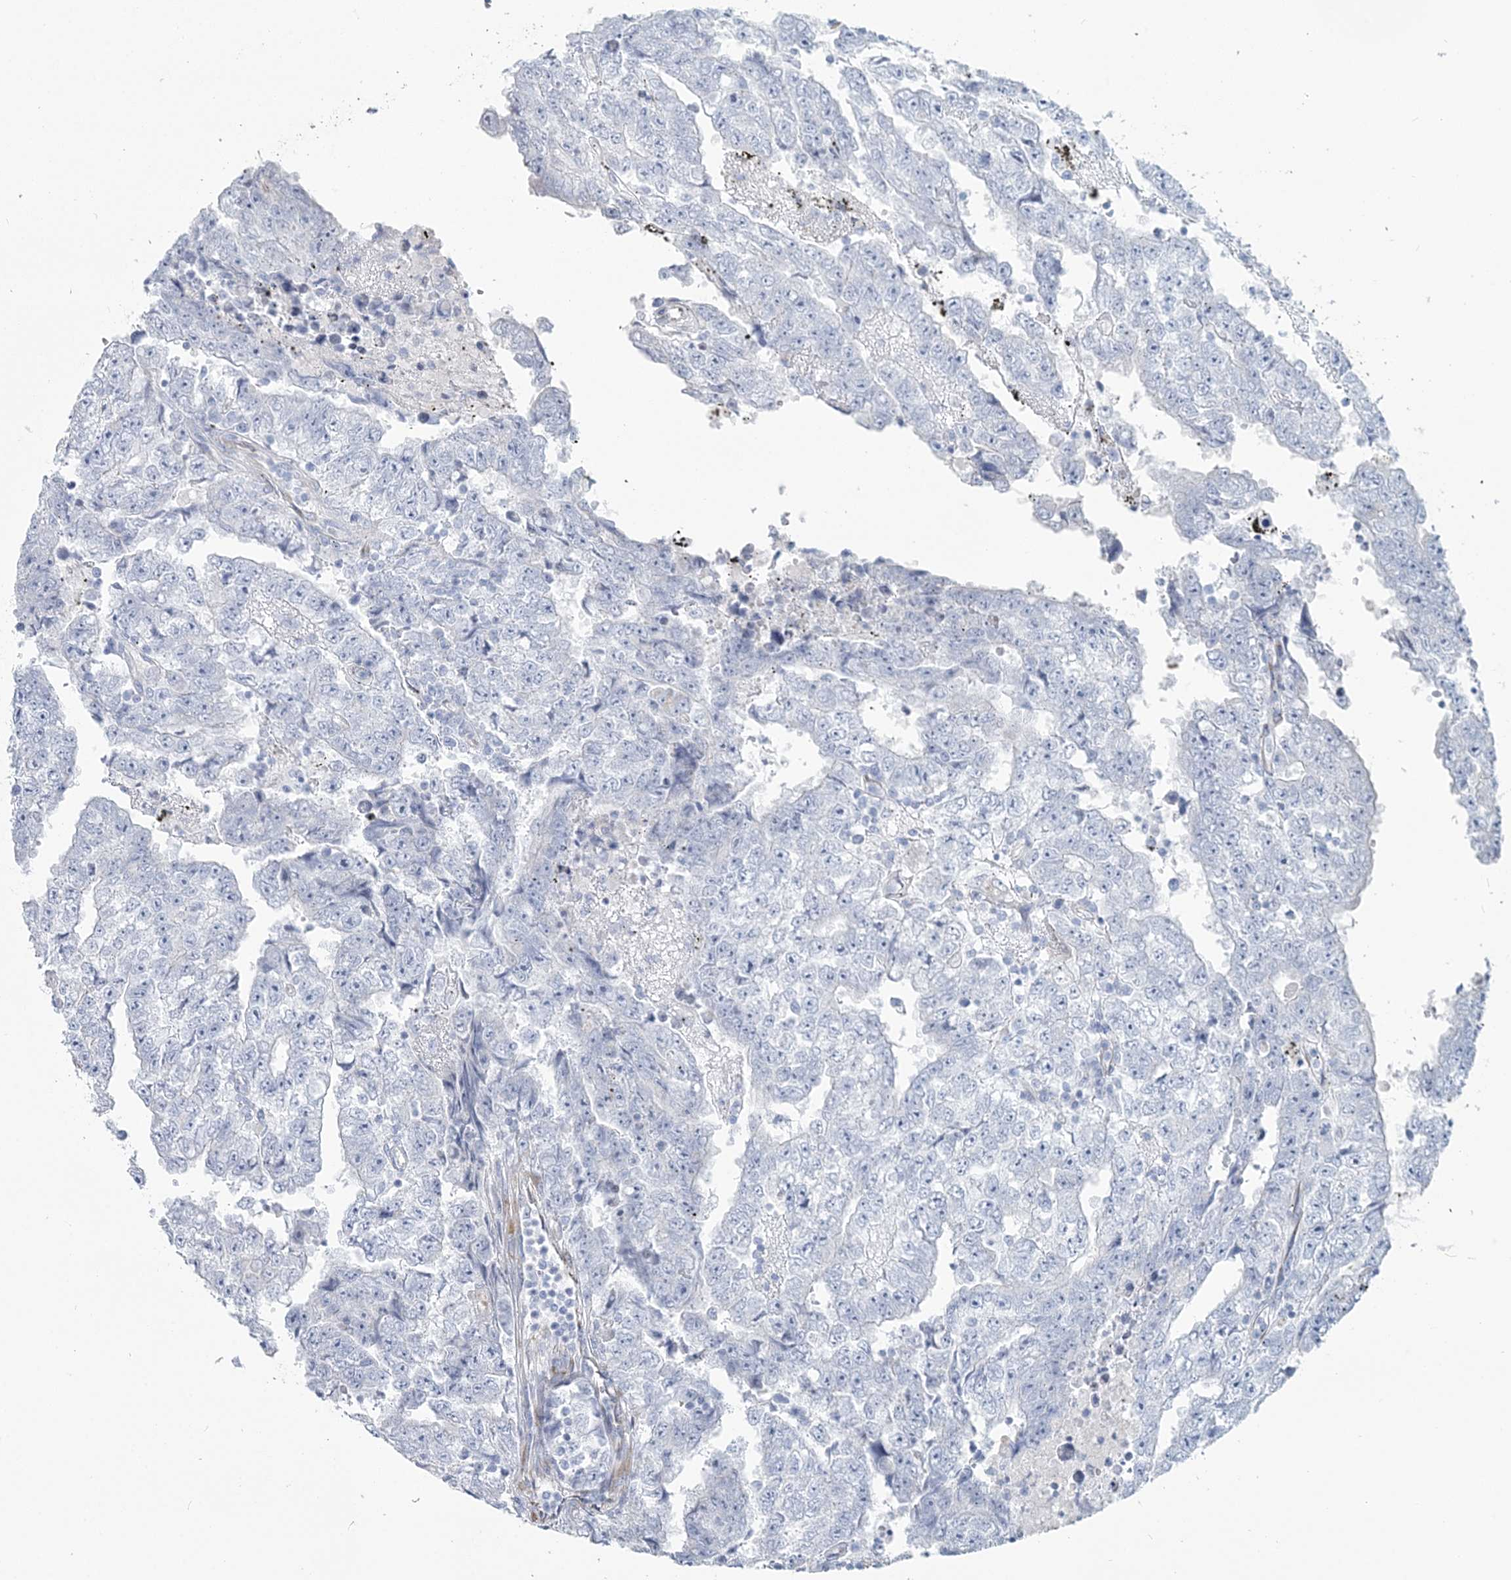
{"staining": {"intensity": "negative", "quantity": "none", "location": "none"}, "tissue": "testis cancer", "cell_type": "Tumor cells", "image_type": "cancer", "snomed": [{"axis": "morphology", "description": "Carcinoma, Embryonal, NOS"}, {"axis": "topography", "description": "Testis"}], "caption": "Photomicrograph shows no protein staining in tumor cells of testis embryonal carcinoma tissue.", "gene": "CMBL", "patient": {"sex": "male", "age": 25}}